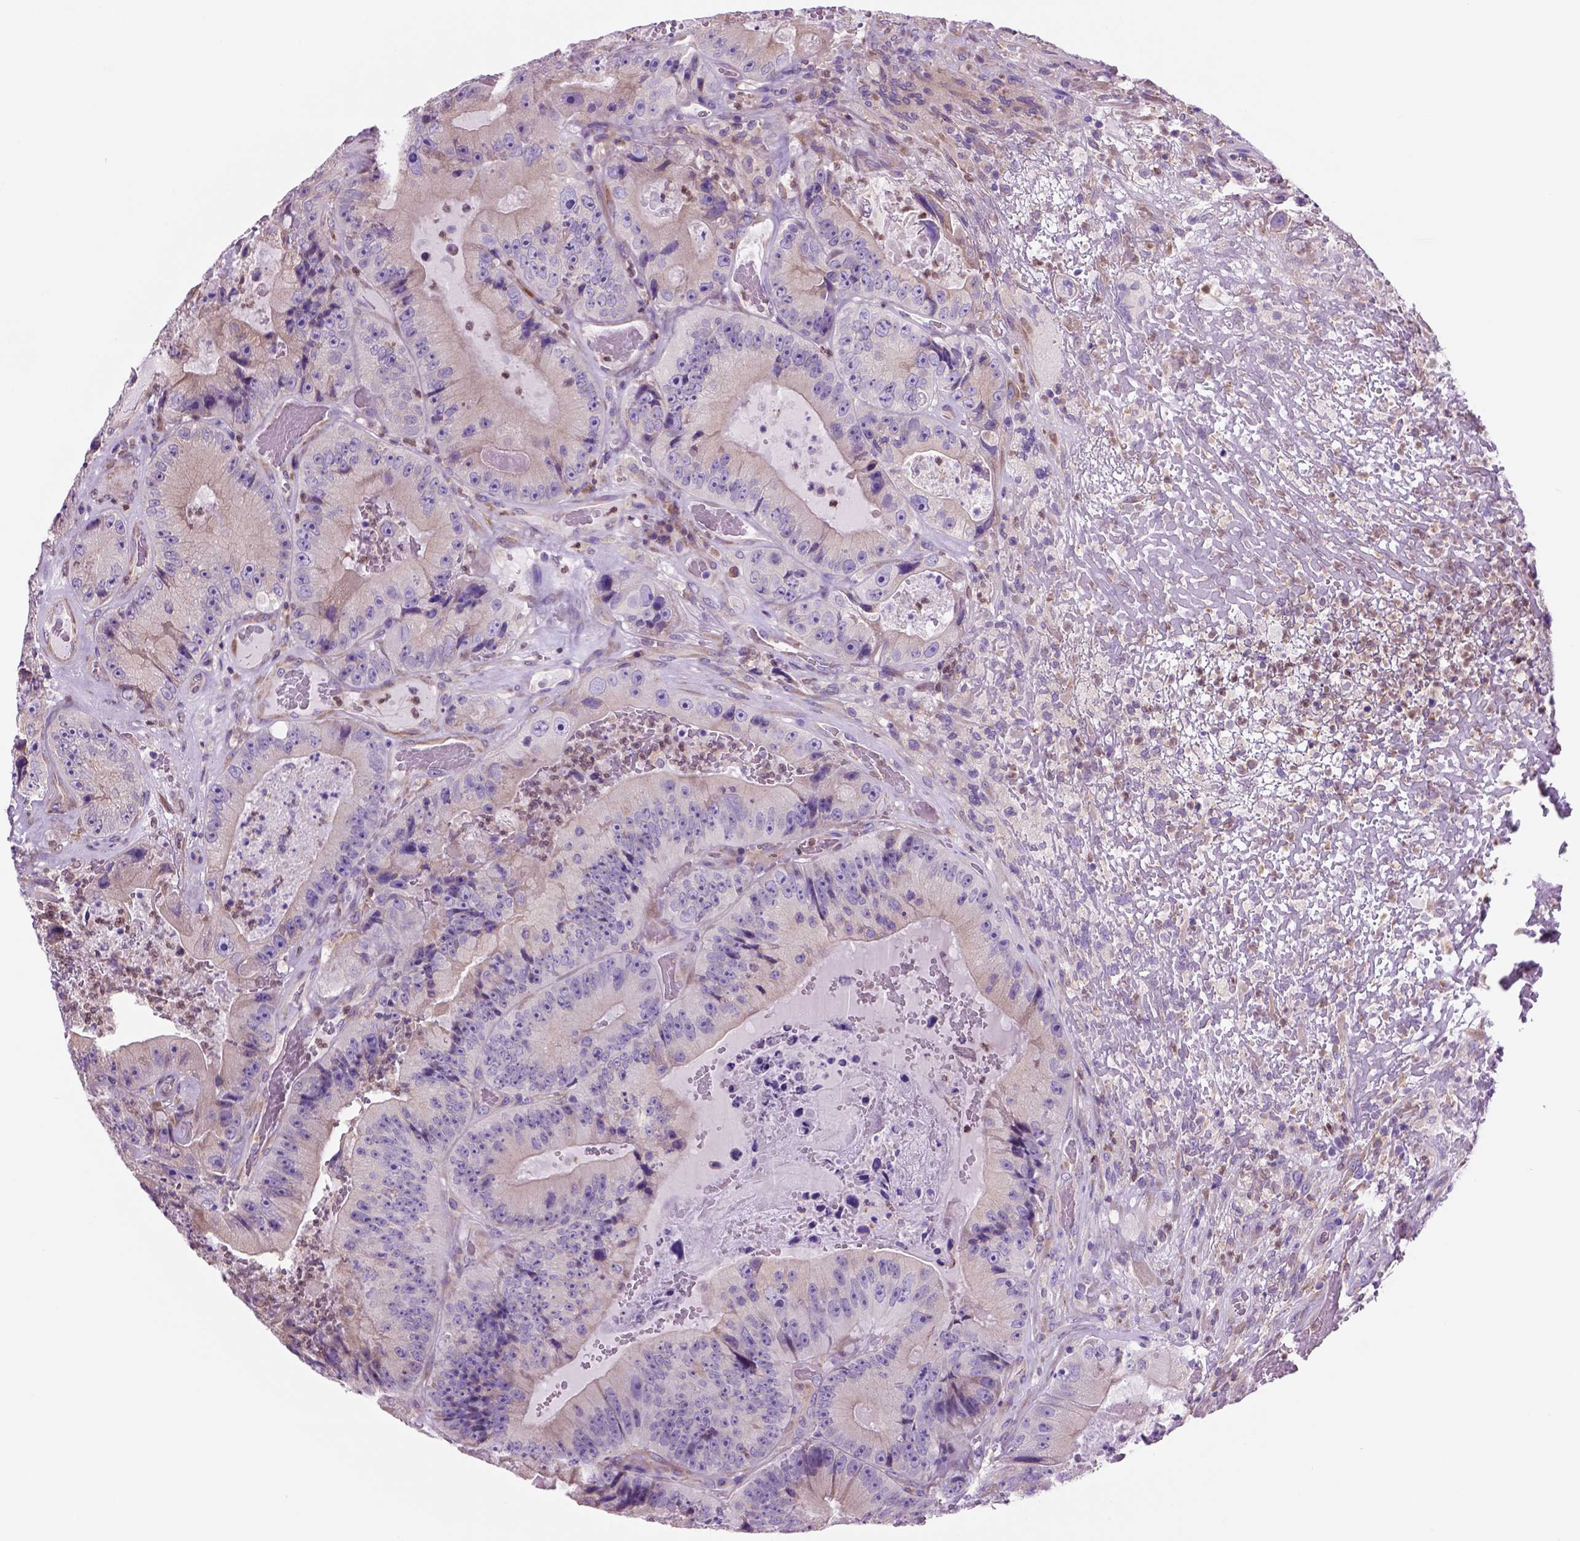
{"staining": {"intensity": "negative", "quantity": "none", "location": "none"}, "tissue": "colorectal cancer", "cell_type": "Tumor cells", "image_type": "cancer", "snomed": [{"axis": "morphology", "description": "Adenocarcinoma, NOS"}, {"axis": "topography", "description": "Colon"}], "caption": "Human colorectal cancer stained for a protein using IHC reveals no positivity in tumor cells.", "gene": "PIAS3", "patient": {"sex": "female", "age": 86}}